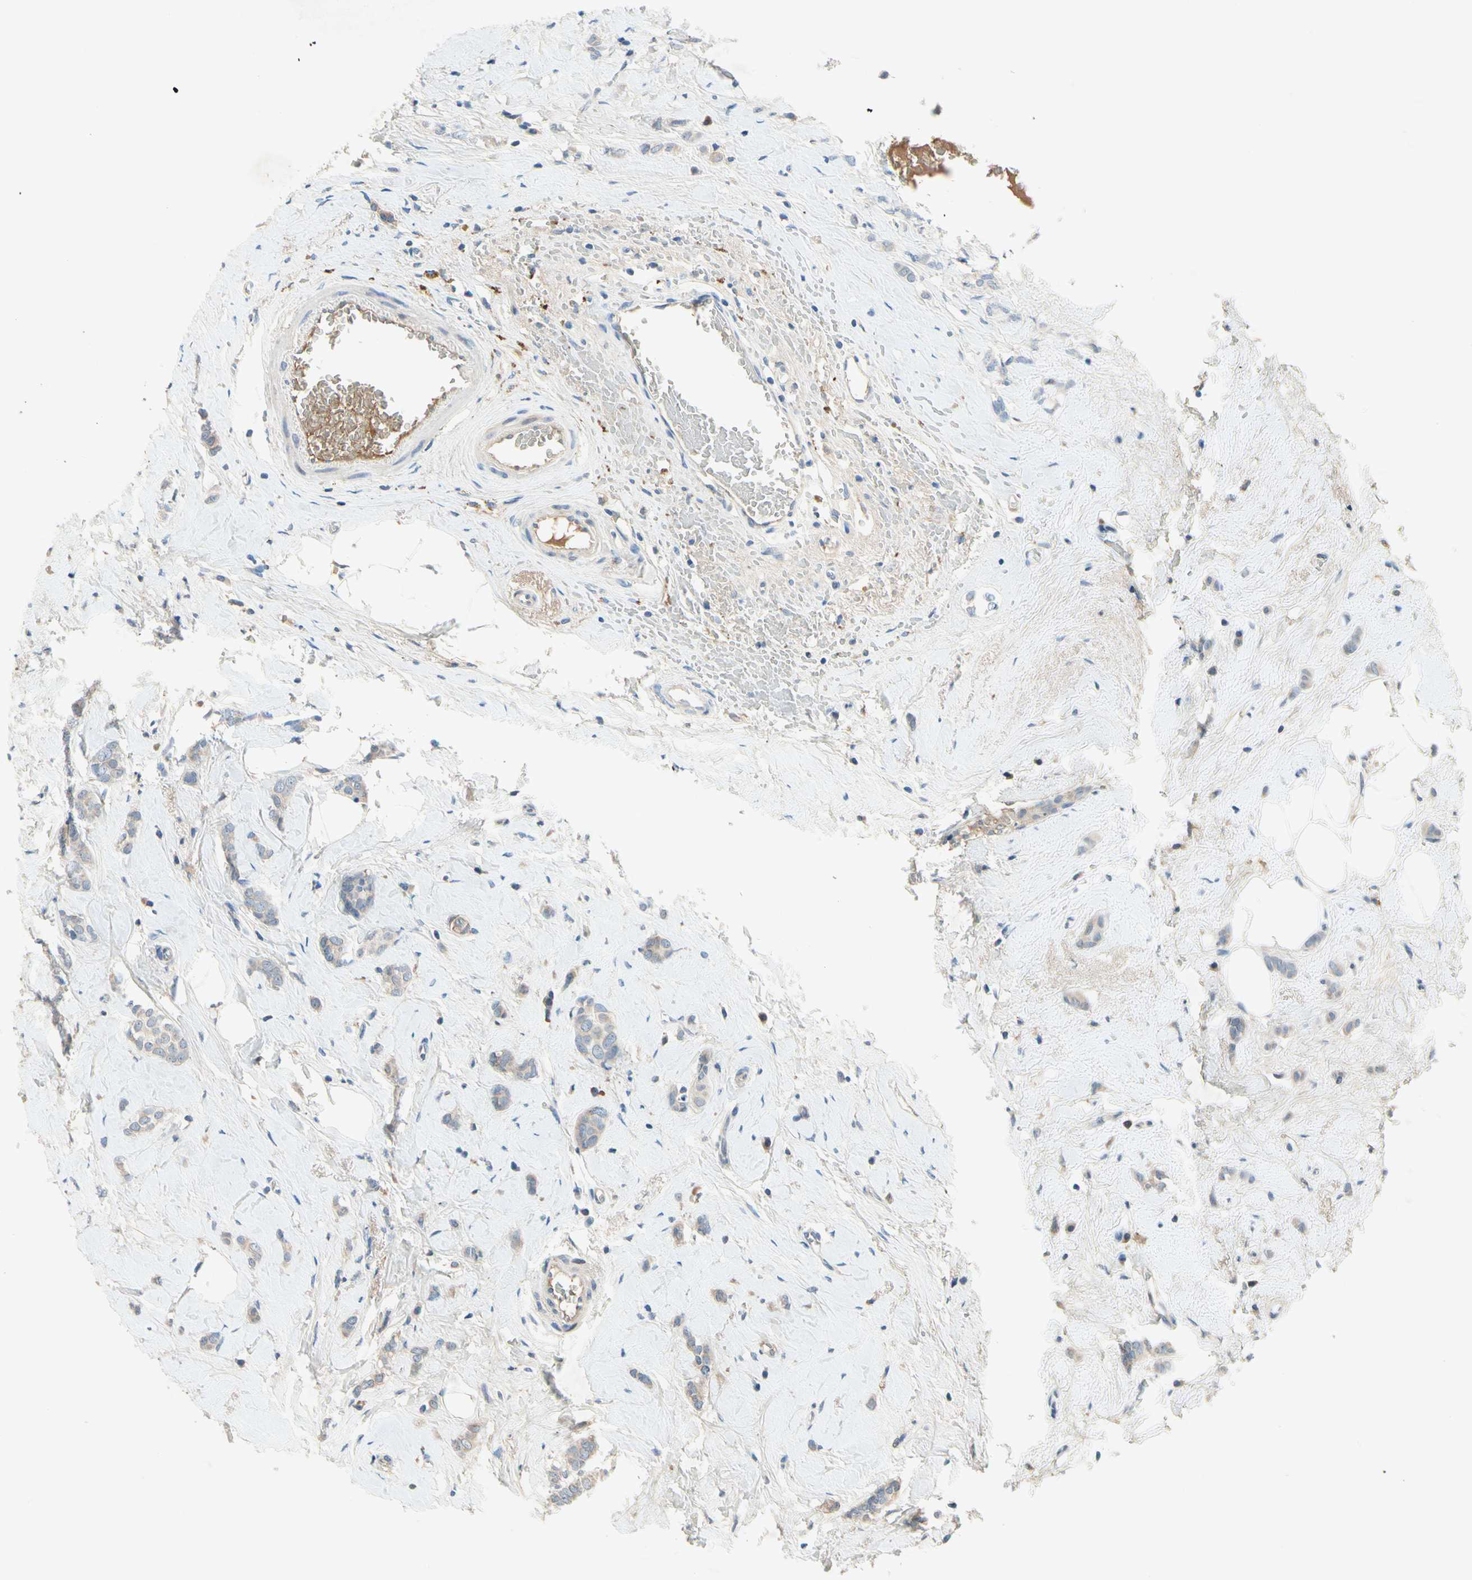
{"staining": {"intensity": "weak", "quantity": "<25%", "location": "cytoplasmic/membranous"}, "tissue": "breast cancer", "cell_type": "Tumor cells", "image_type": "cancer", "snomed": [{"axis": "morphology", "description": "Lobular carcinoma"}, {"axis": "topography", "description": "Breast"}], "caption": "Breast cancer was stained to show a protein in brown. There is no significant expression in tumor cells.", "gene": "IL1RL1", "patient": {"sex": "female", "age": 60}}